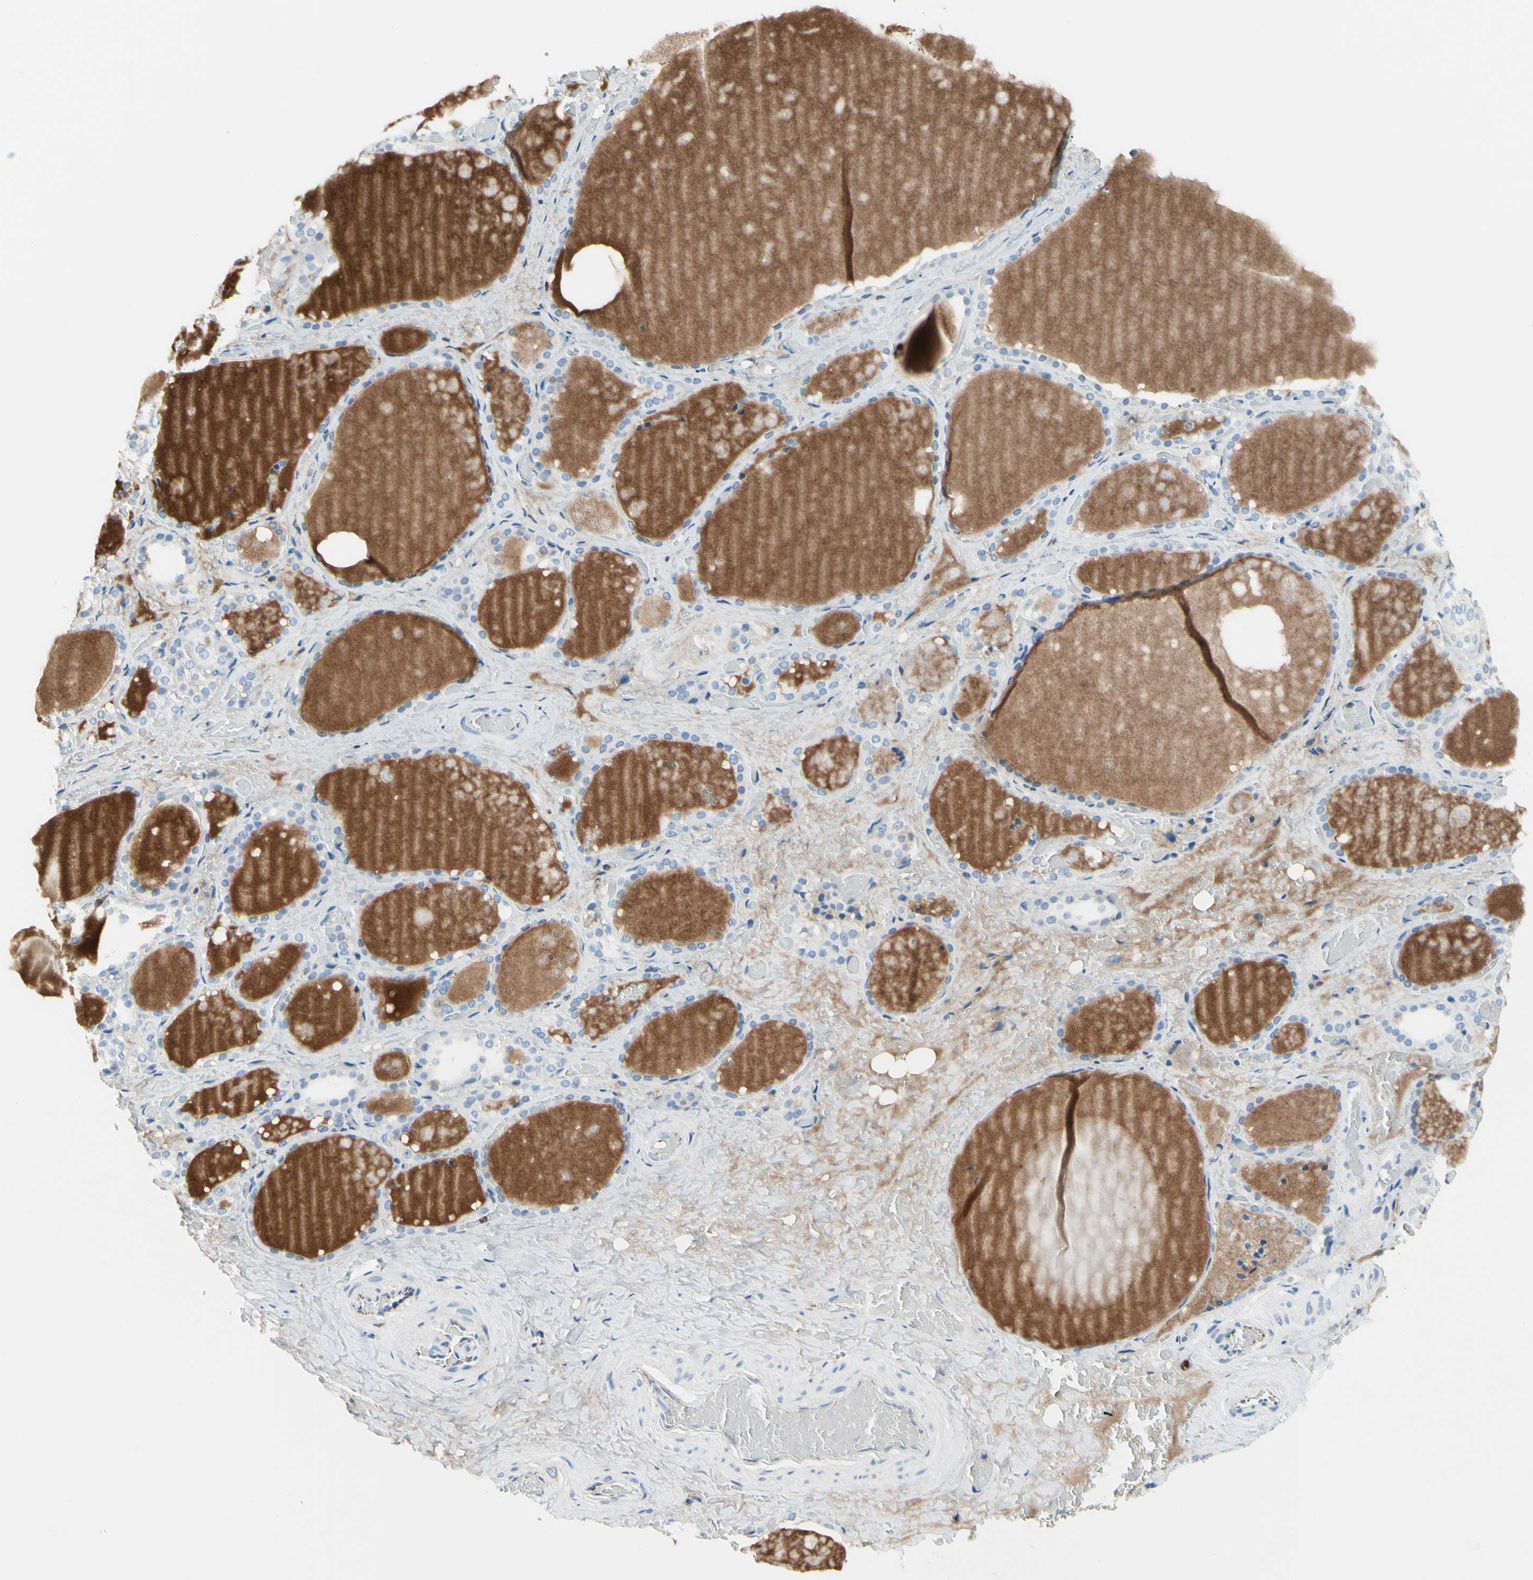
{"staining": {"intensity": "negative", "quantity": "none", "location": "none"}, "tissue": "thyroid gland", "cell_type": "Glandular cells", "image_type": "normal", "snomed": [{"axis": "morphology", "description": "Normal tissue, NOS"}, {"axis": "topography", "description": "Thyroid gland"}], "caption": "DAB immunohistochemical staining of normal human thyroid gland reveals no significant expression in glandular cells. (Immunohistochemistry (ihc), brightfield microscopy, high magnification).", "gene": "CYSLTR1", "patient": {"sex": "male", "age": 61}}